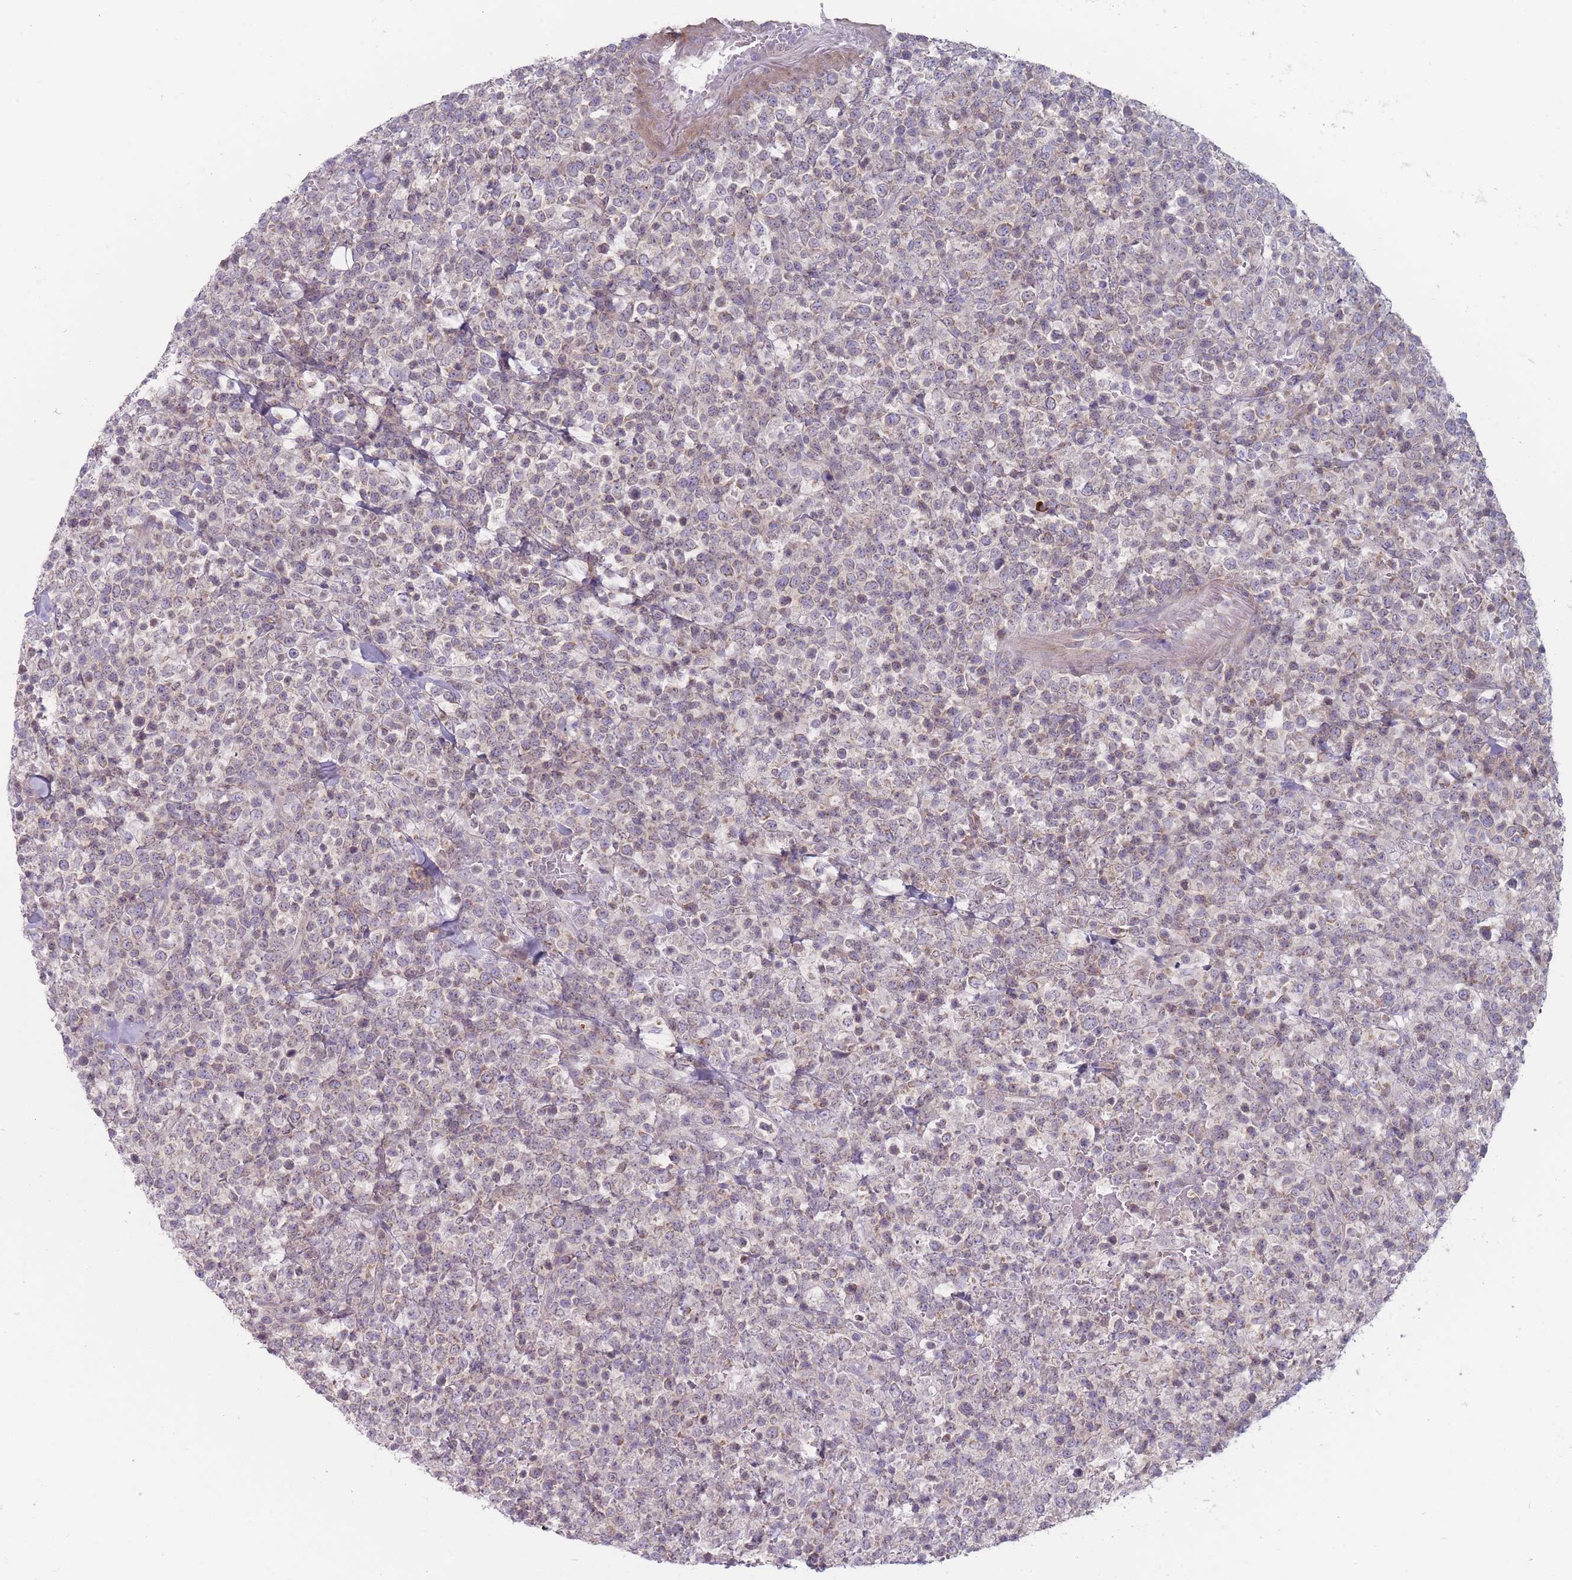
{"staining": {"intensity": "negative", "quantity": "none", "location": "none"}, "tissue": "lymphoma", "cell_type": "Tumor cells", "image_type": "cancer", "snomed": [{"axis": "morphology", "description": "Malignant lymphoma, non-Hodgkin's type, High grade"}, {"axis": "topography", "description": "Colon"}], "caption": "DAB immunohistochemical staining of human high-grade malignant lymphoma, non-Hodgkin's type reveals no significant positivity in tumor cells.", "gene": "PCDH12", "patient": {"sex": "female", "age": 53}}